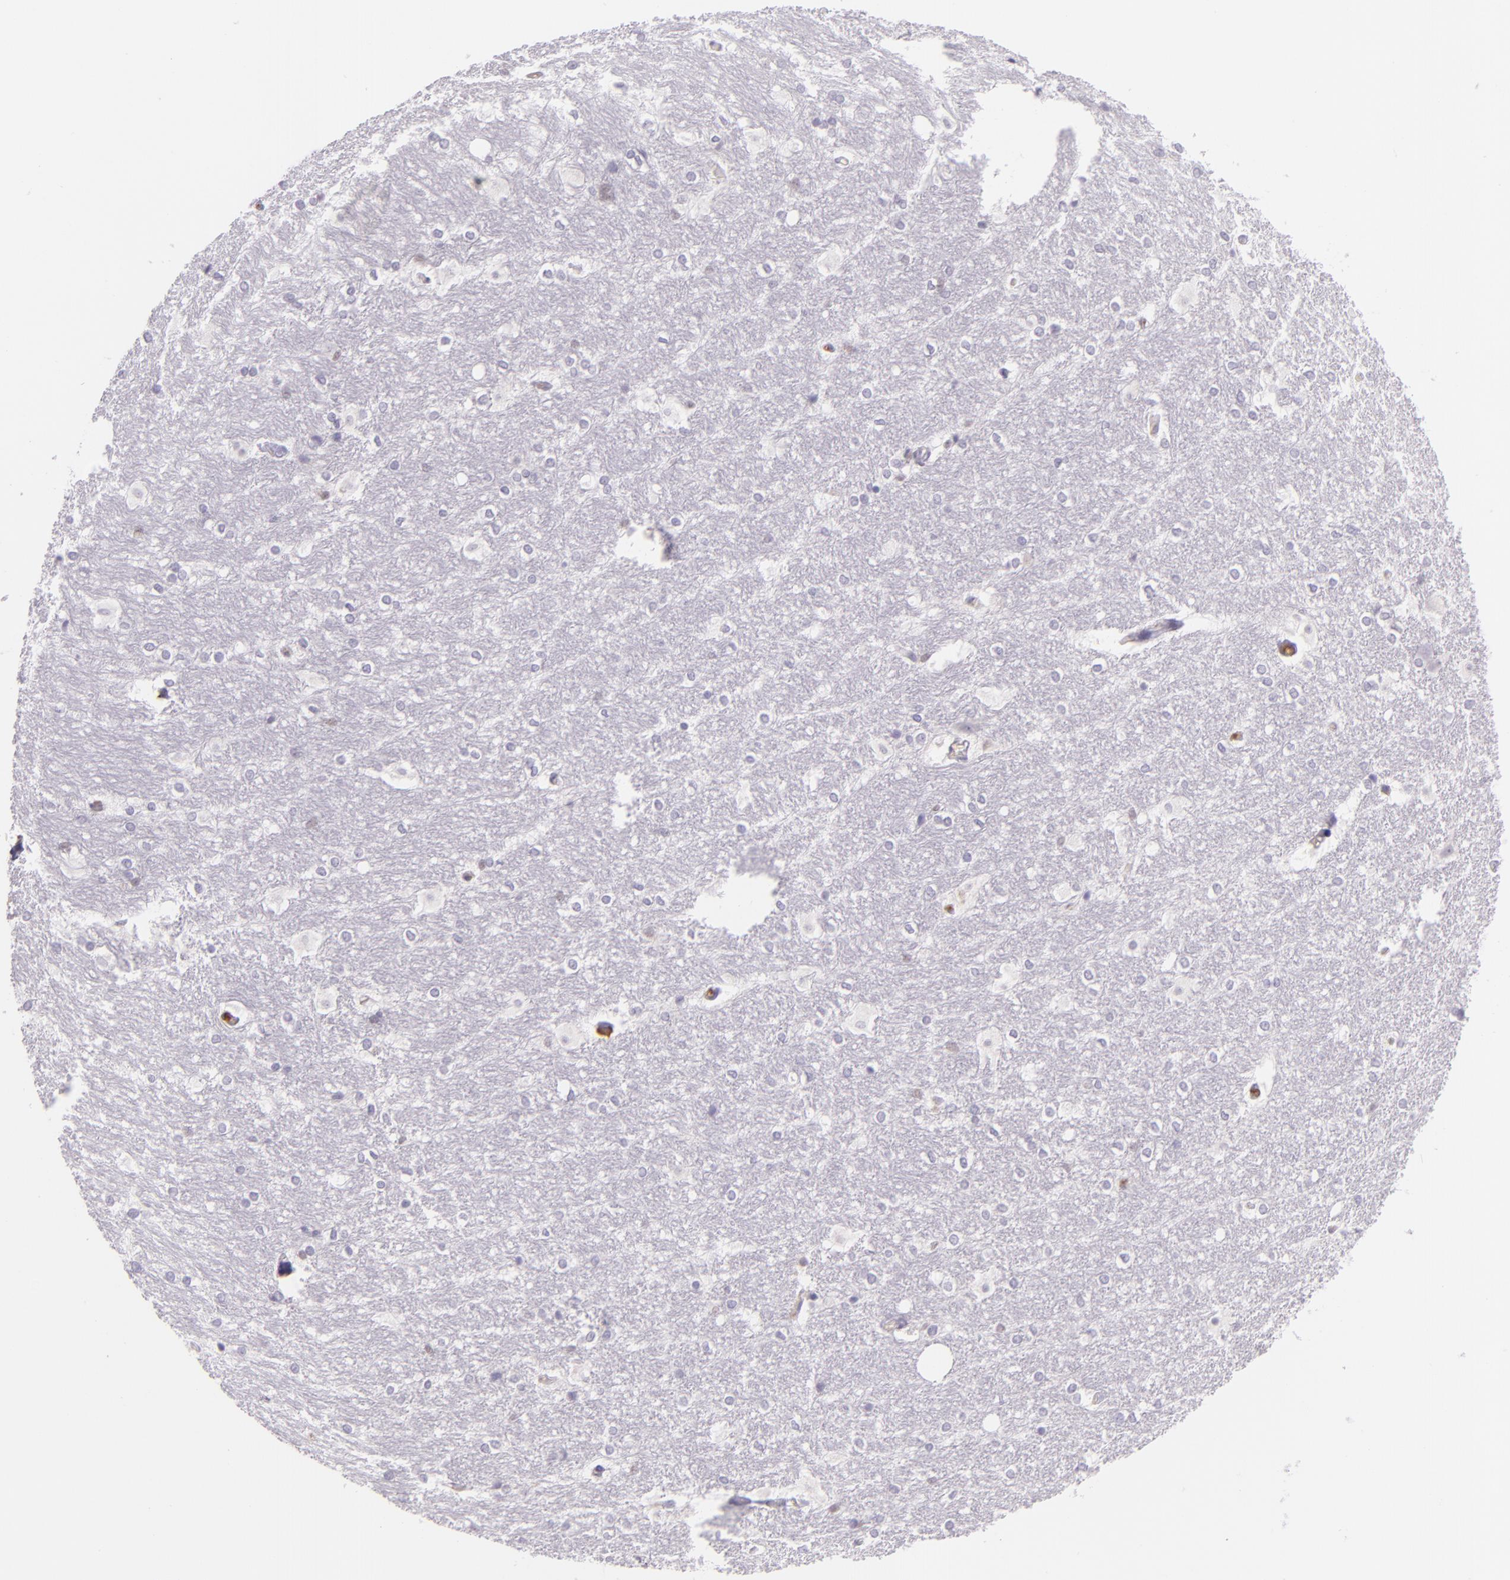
{"staining": {"intensity": "negative", "quantity": "none", "location": "none"}, "tissue": "hippocampus", "cell_type": "Glial cells", "image_type": "normal", "snomed": [{"axis": "morphology", "description": "Normal tissue, NOS"}, {"axis": "topography", "description": "Hippocampus"}], "caption": "DAB immunohistochemical staining of normal hippocampus reveals no significant expression in glial cells. (DAB immunohistochemistry visualized using brightfield microscopy, high magnification).", "gene": "CHEK2", "patient": {"sex": "female", "age": 19}}